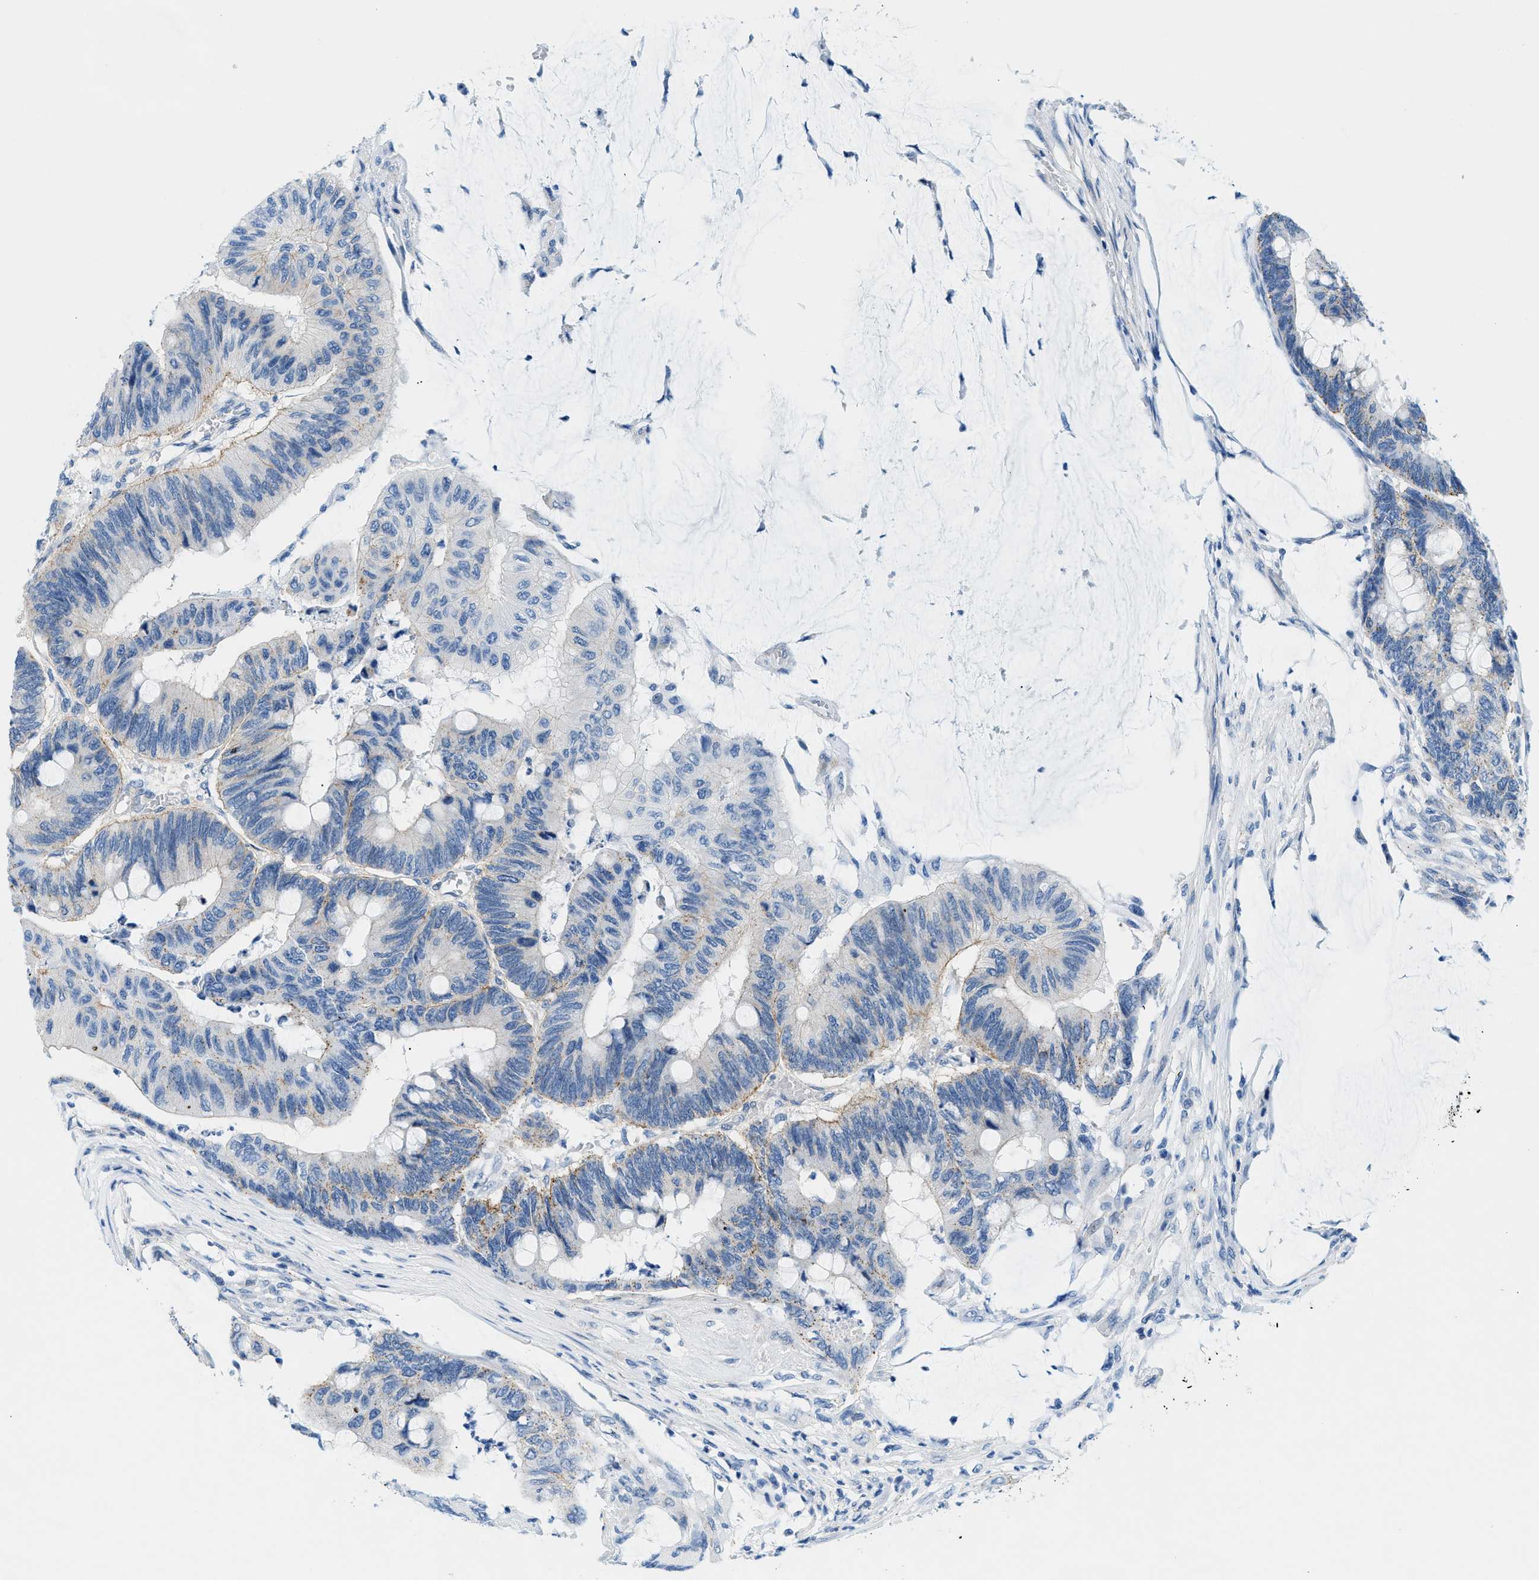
{"staining": {"intensity": "moderate", "quantity": "<25%", "location": "cytoplasmic/membranous"}, "tissue": "colorectal cancer", "cell_type": "Tumor cells", "image_type": "cancer", "snomed": [{"axis": "morphology", "description": "Normal tissue, NOS"}, {"axis": "morphology", "description": "Adenocarcinoma, NOS"}, {"axis": "topography", "description": "Rectum"}], "caption": "A high-resolution micrograph shows immunohistochemistry staining of colorectal cancer (adenocarcinoma), which reveals moderate cytoplasmic/membranous positivity in about <25% of tumor cells.", "gene": "FDCSP", "patient": {"sex": "male", "age": 92}}